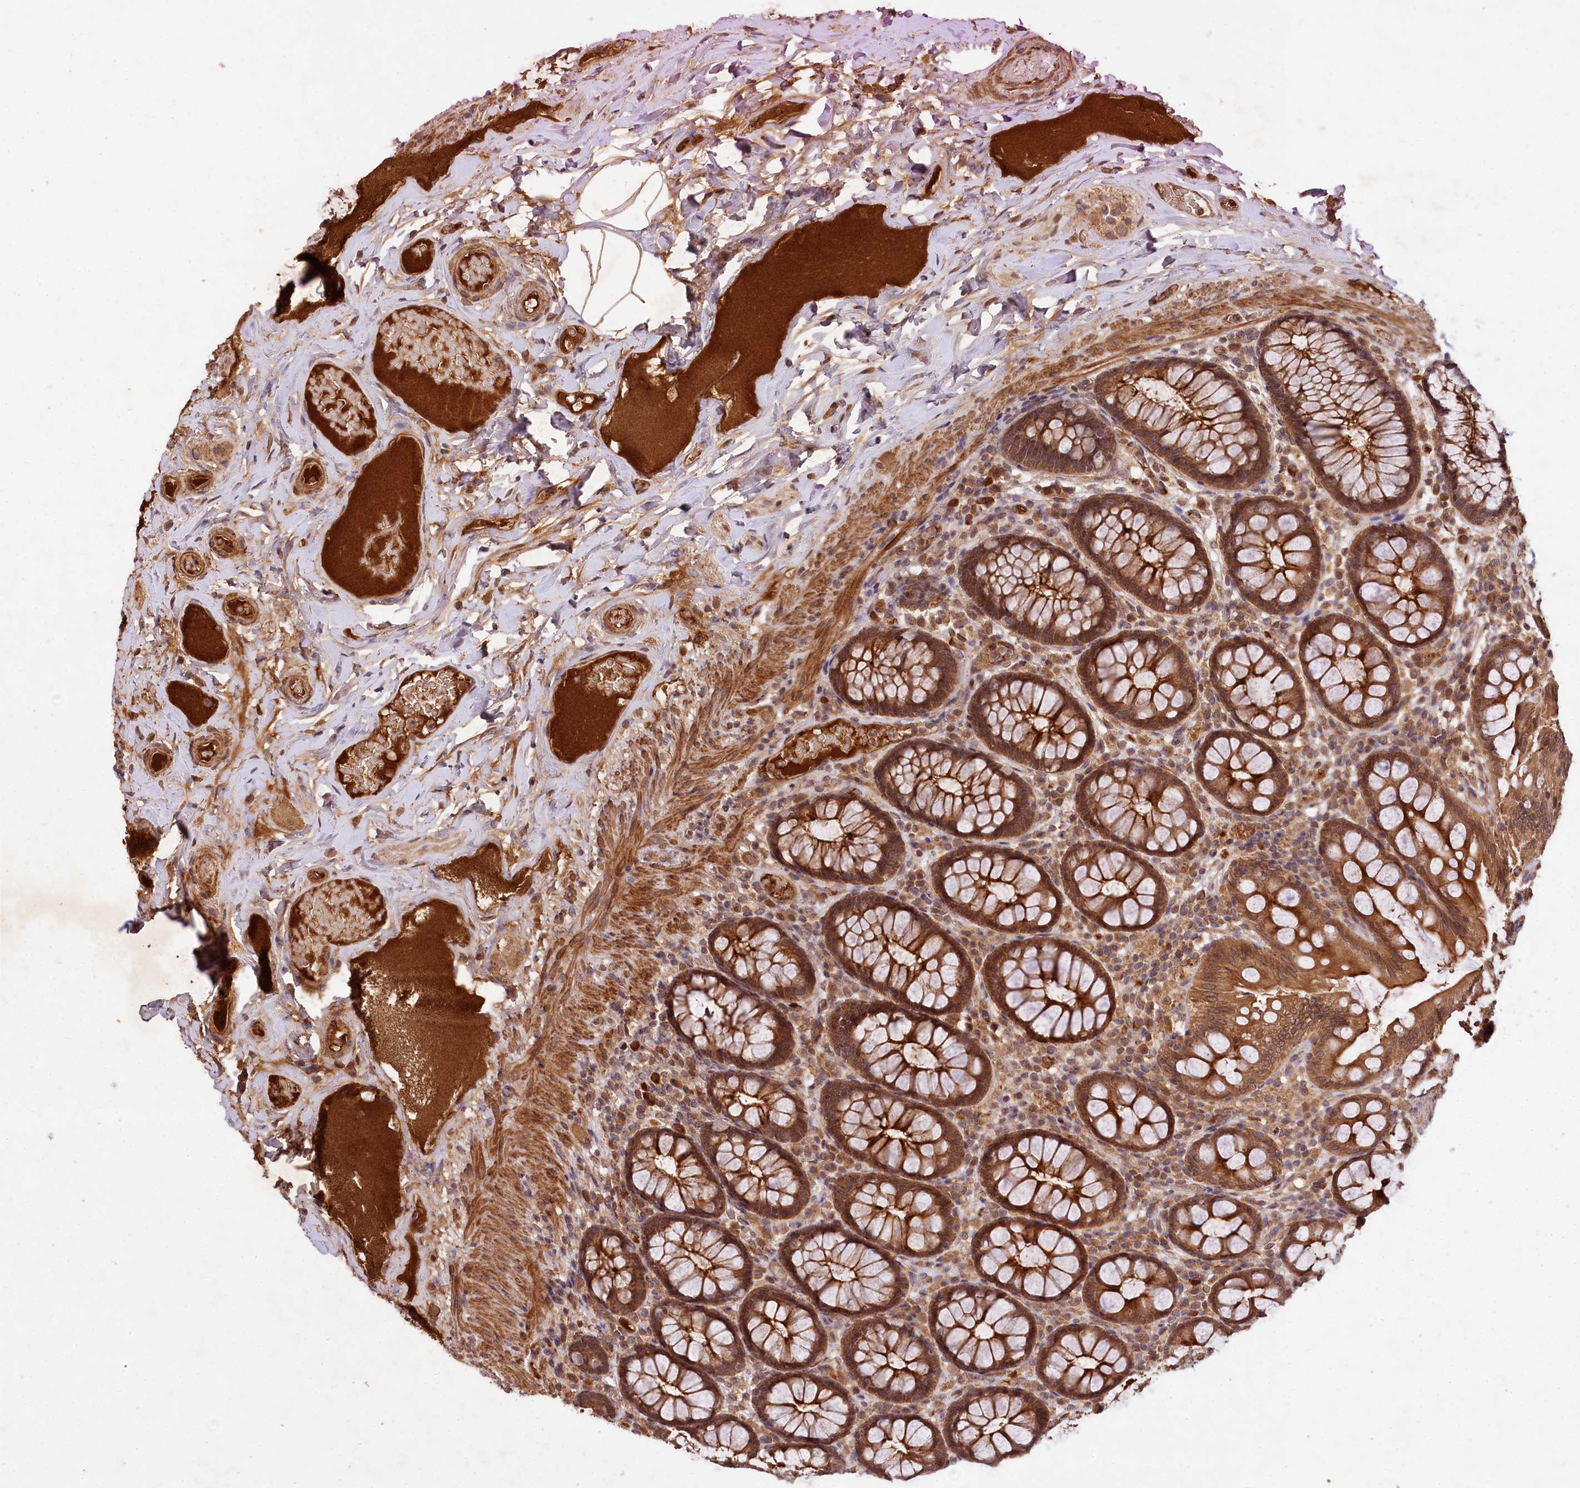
{"staining": {"intensity": "strong", "quantity": ">75%", "location": "cytoplasmic/membranous"}, "tissue": "rectum", "cell_type": "Glandular cells", "image_type": "normal", "snomed": [{"axis": "morphology", "description": "Normal tissue, NOS"}, {"axis": "topography", "description": "Rectum"}], "caption": "IHC (DAB (3,3'-diaminobenzidine)) staining of unremarkable human rectum shows strong cytoplasmic/membranous protein staining in approximately >75% of glandular cells.", "gene": "MCF2L2", "patient": {"sex": "male", "age": 83}}